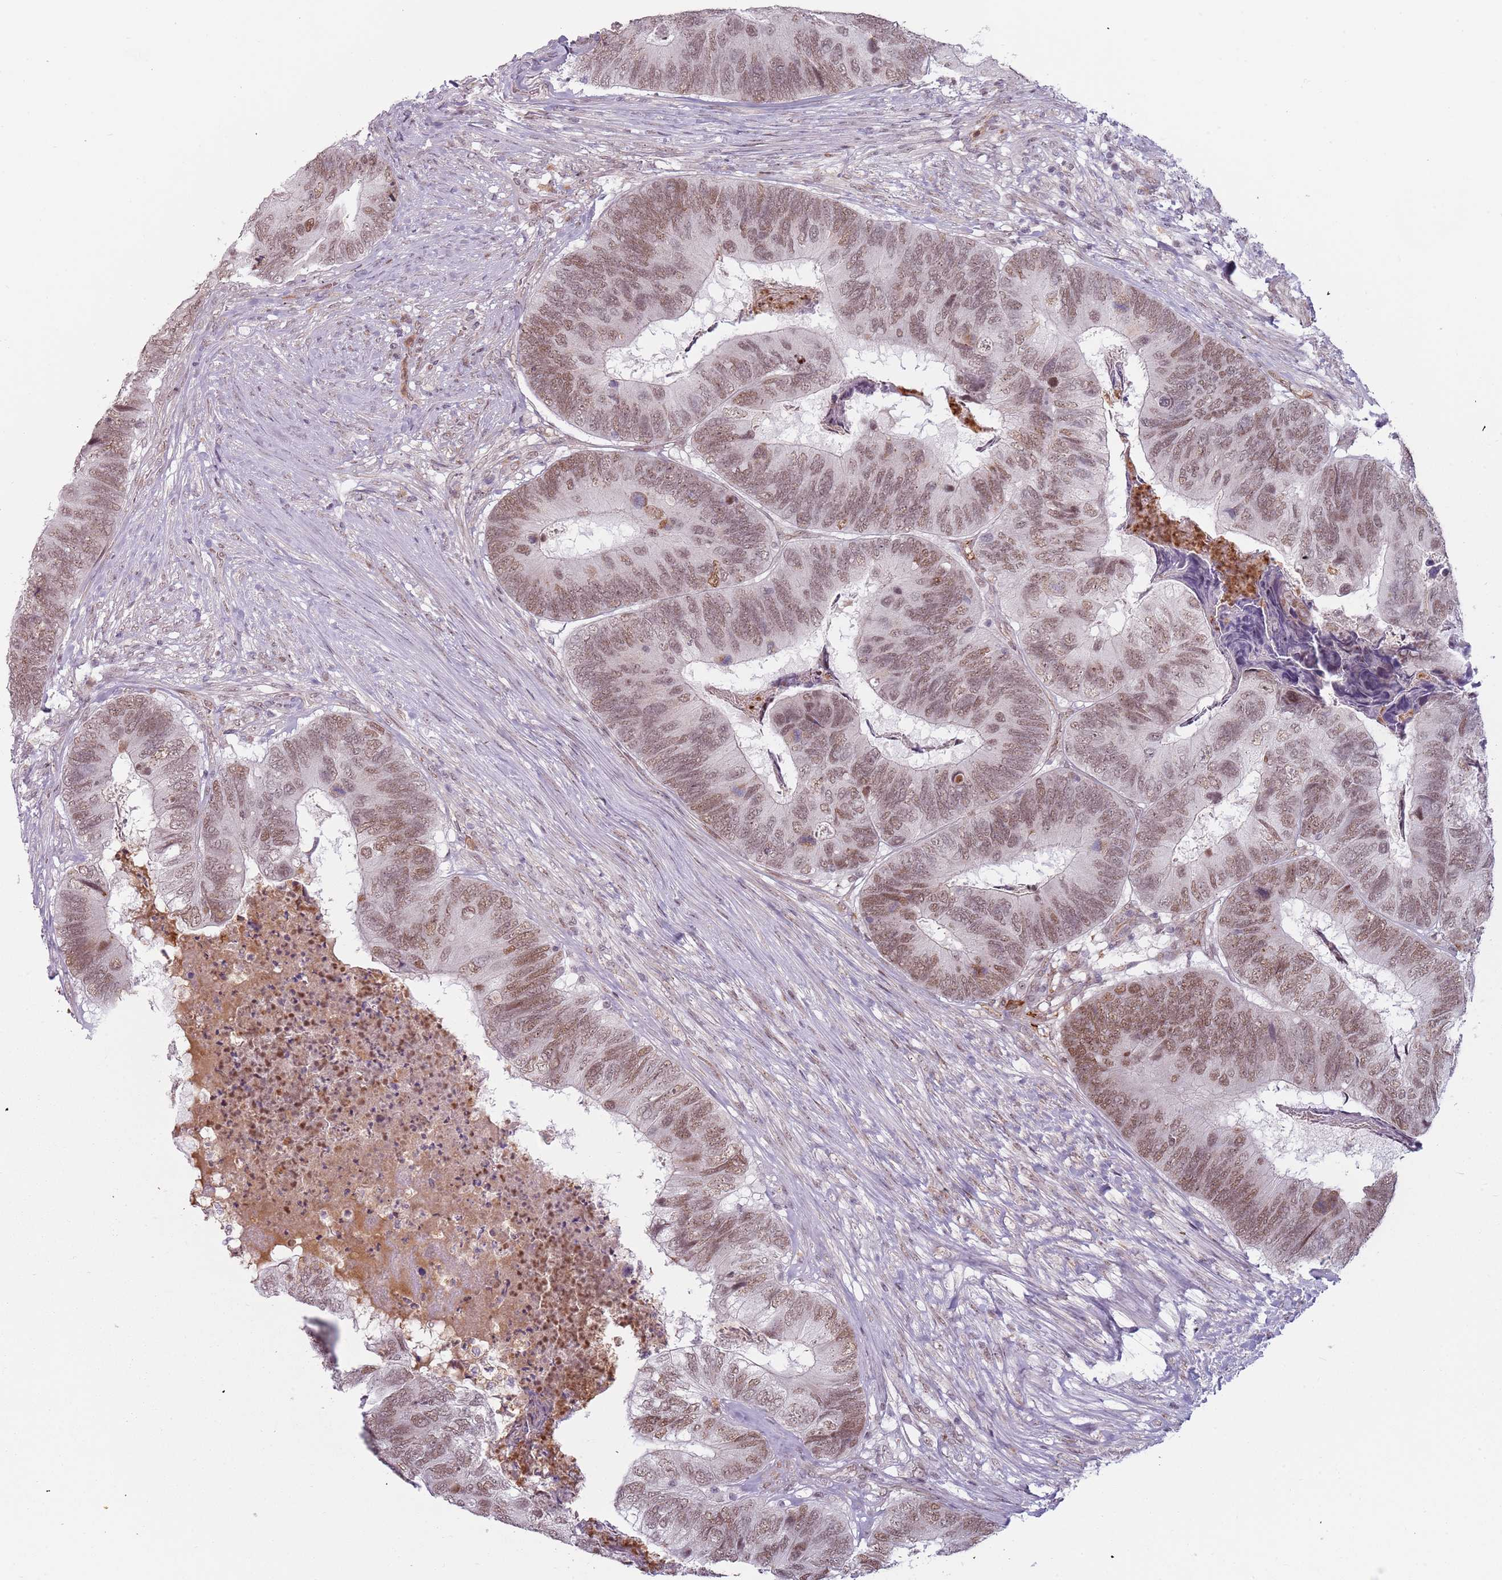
{"staining": {"intensity": "moderate", "quantity": ">75%", "location": "nuclear"}, "tissue": "colorectal cancer", "cell_type": "Tumor cells", "image_type": "cancer", "snomed": [{"axis": "morphology", "description": "Adenocarcinoma, NOS"}, {"axis": "topography", "description": "Colon"}], "caption": "Adenocarcinoma (colorectal) was stained to show a protein in brown. There is medium levels of moderate nuclear positivity in about >75% of tumor cells. Immunohistochemistry (ihc) stains the protein of interest in brown and the nuclei are stained blue.", "gene": "REXO4", "patient": {"sex": "female", "age": 67}}